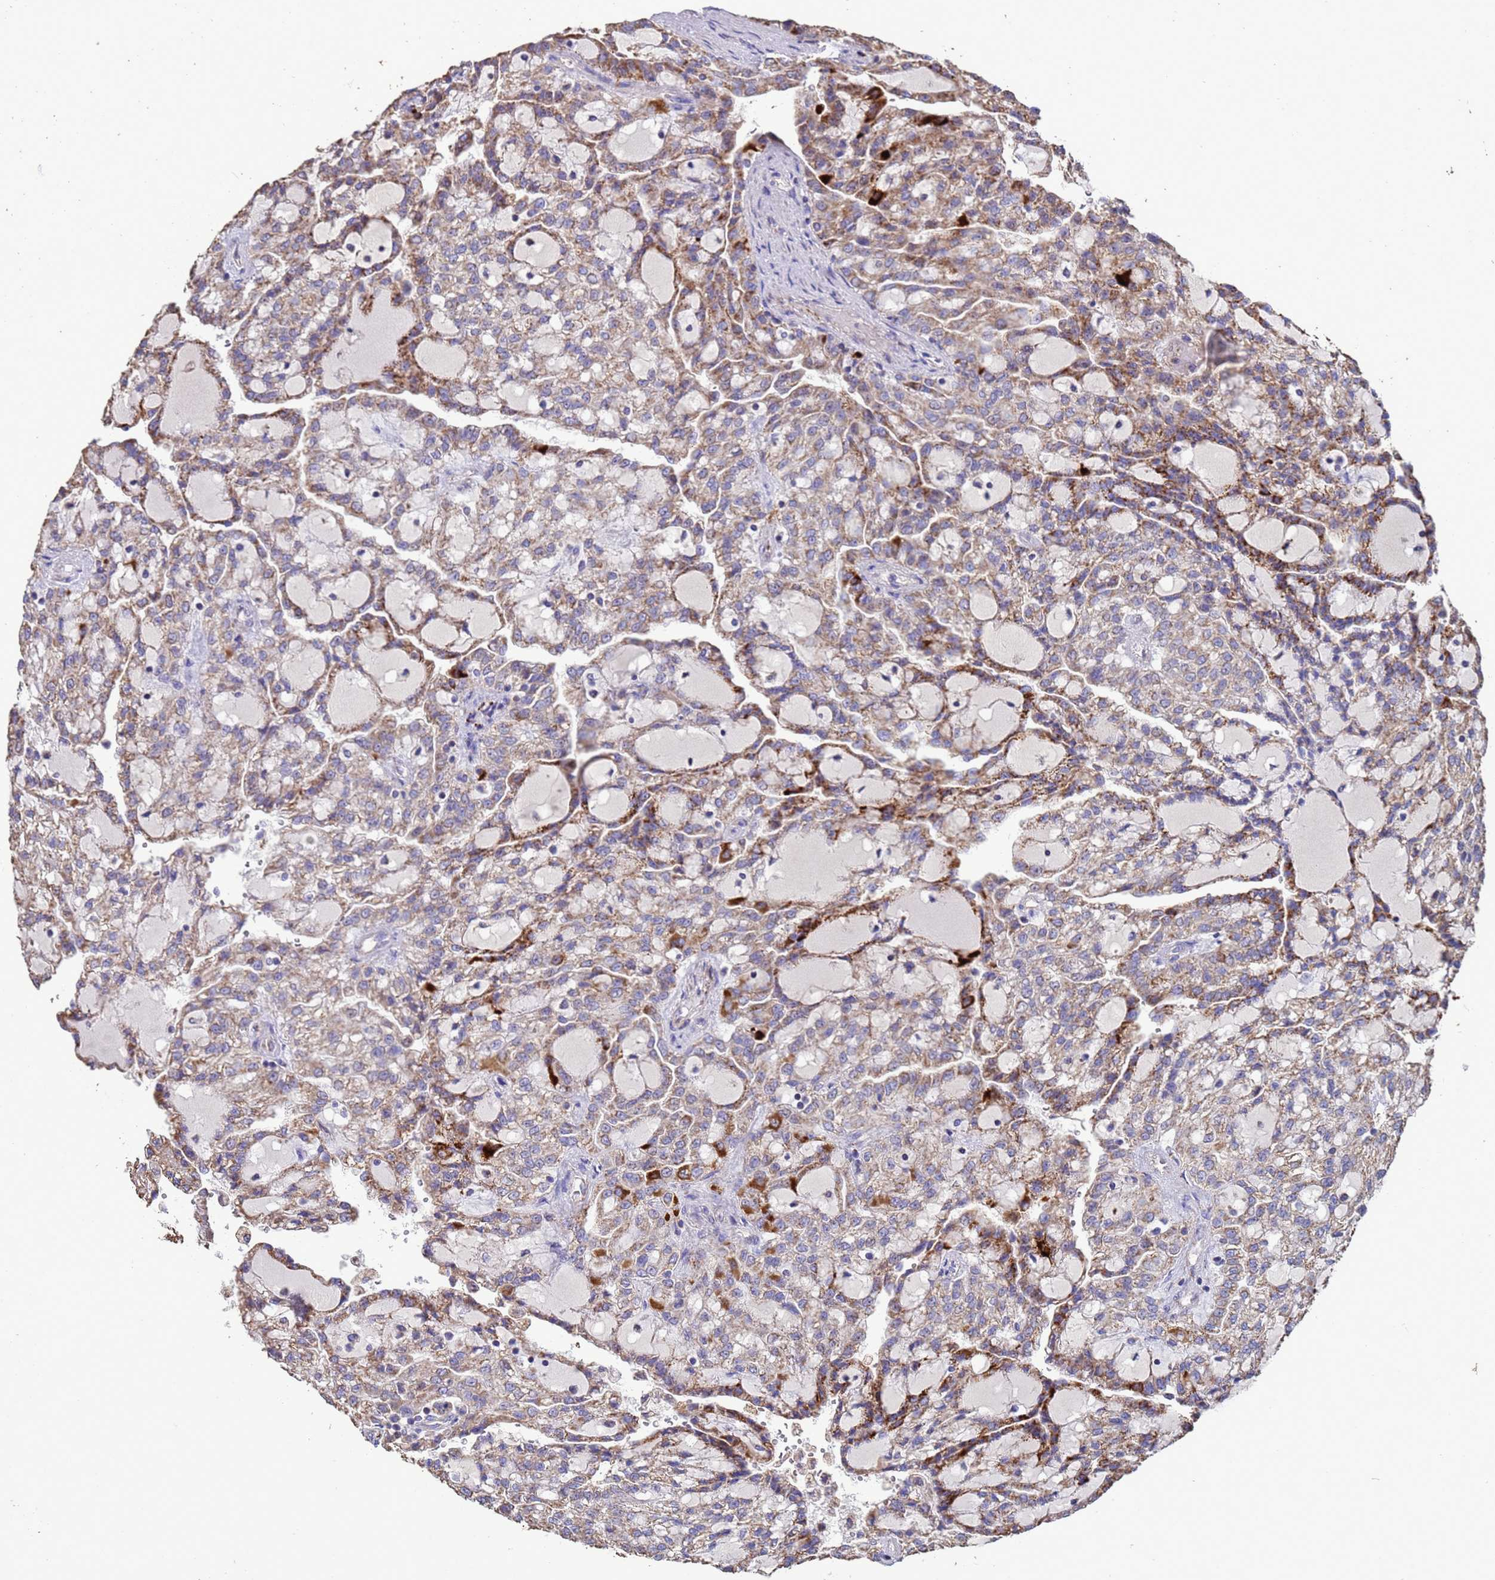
{"staining": {"intensity": "moderate", "quantity": "25%-75%", "location": "cytoplasmic/membranous"}, "tissue": "renal cancer", "cell_type": "Tumor cells", "image_type": "cancer", "snomed": [{"axis": "morphology", "description": "Adenocarcinoma, NOS"}, {"axis": "topography", "description": "Kidney"}], "caption": "High-magnification brightfield microscopy of adenocarcinoma (renal) stained with DAB (brown) and counterstained with hematoxylin (blue). tumor cells exhibit moderate cytoplasmic/membranous expression is appreciated in about25%-75% of cells.", "gene": "ZNFX1", "patient": {"sex": "male", "age": 63}}